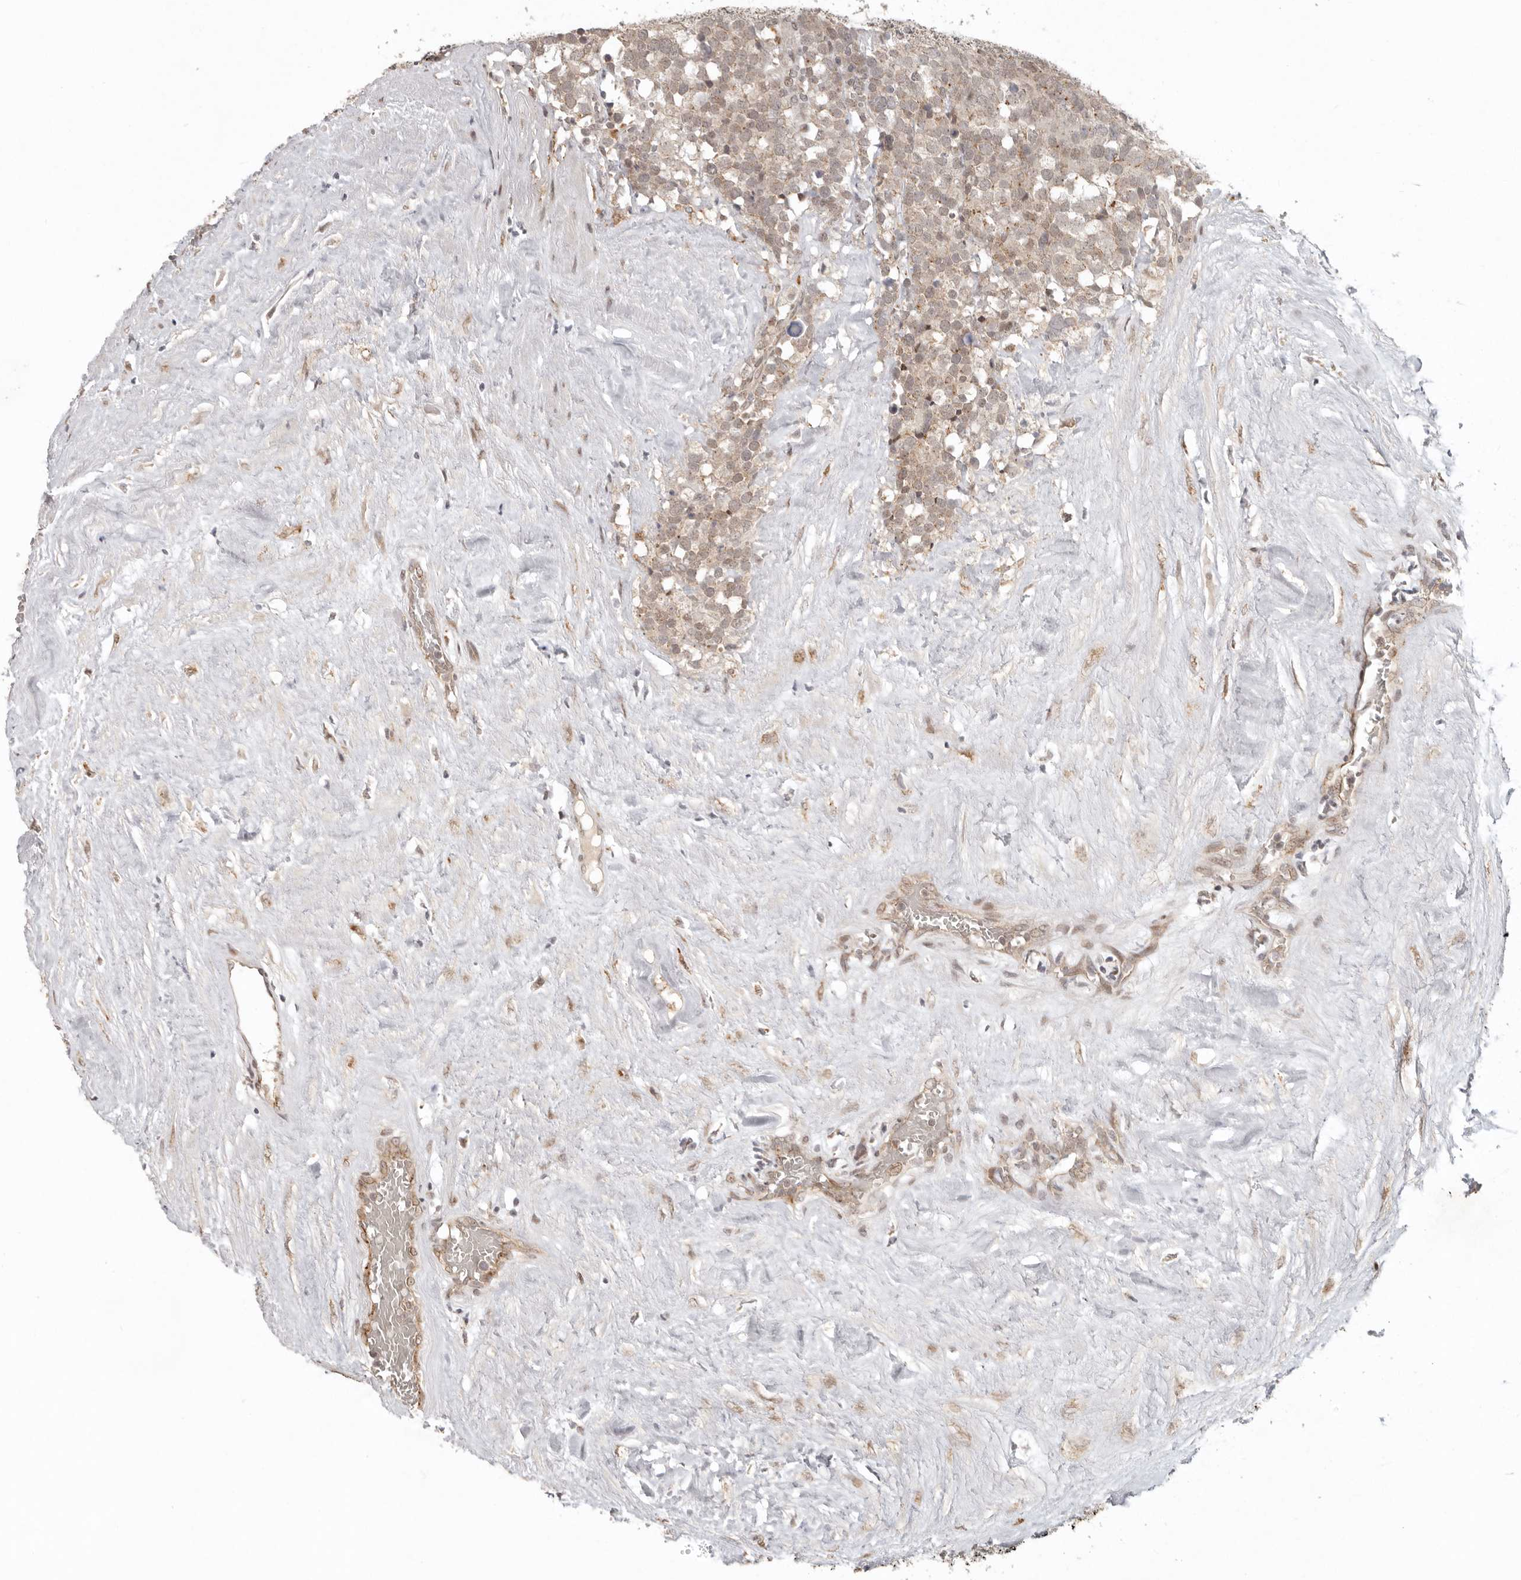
{"staining": {"intensity": "weak", "quantity": ">75%", "location": "cytoplasmic/membranous"}, "tissue": "testis cancer", "cell_type": "Tumor cells", "image_type": "cancer", "snomed": [{"axis": "morphology", "description": "Seminoma, NOS"}, {"axis": "topography", "description": "Testis"}], "caption": "High-power microscopy captured an IHC micrograph of testis cancer, revealing weak cytoplasmic/membranous positivity in about >75% of tumor cells. (DAB IHC, brown staining for protein, blue staining for nuclei).", "gene": "LRRC75A", "patient": {"sex": "male", "age": 71}}